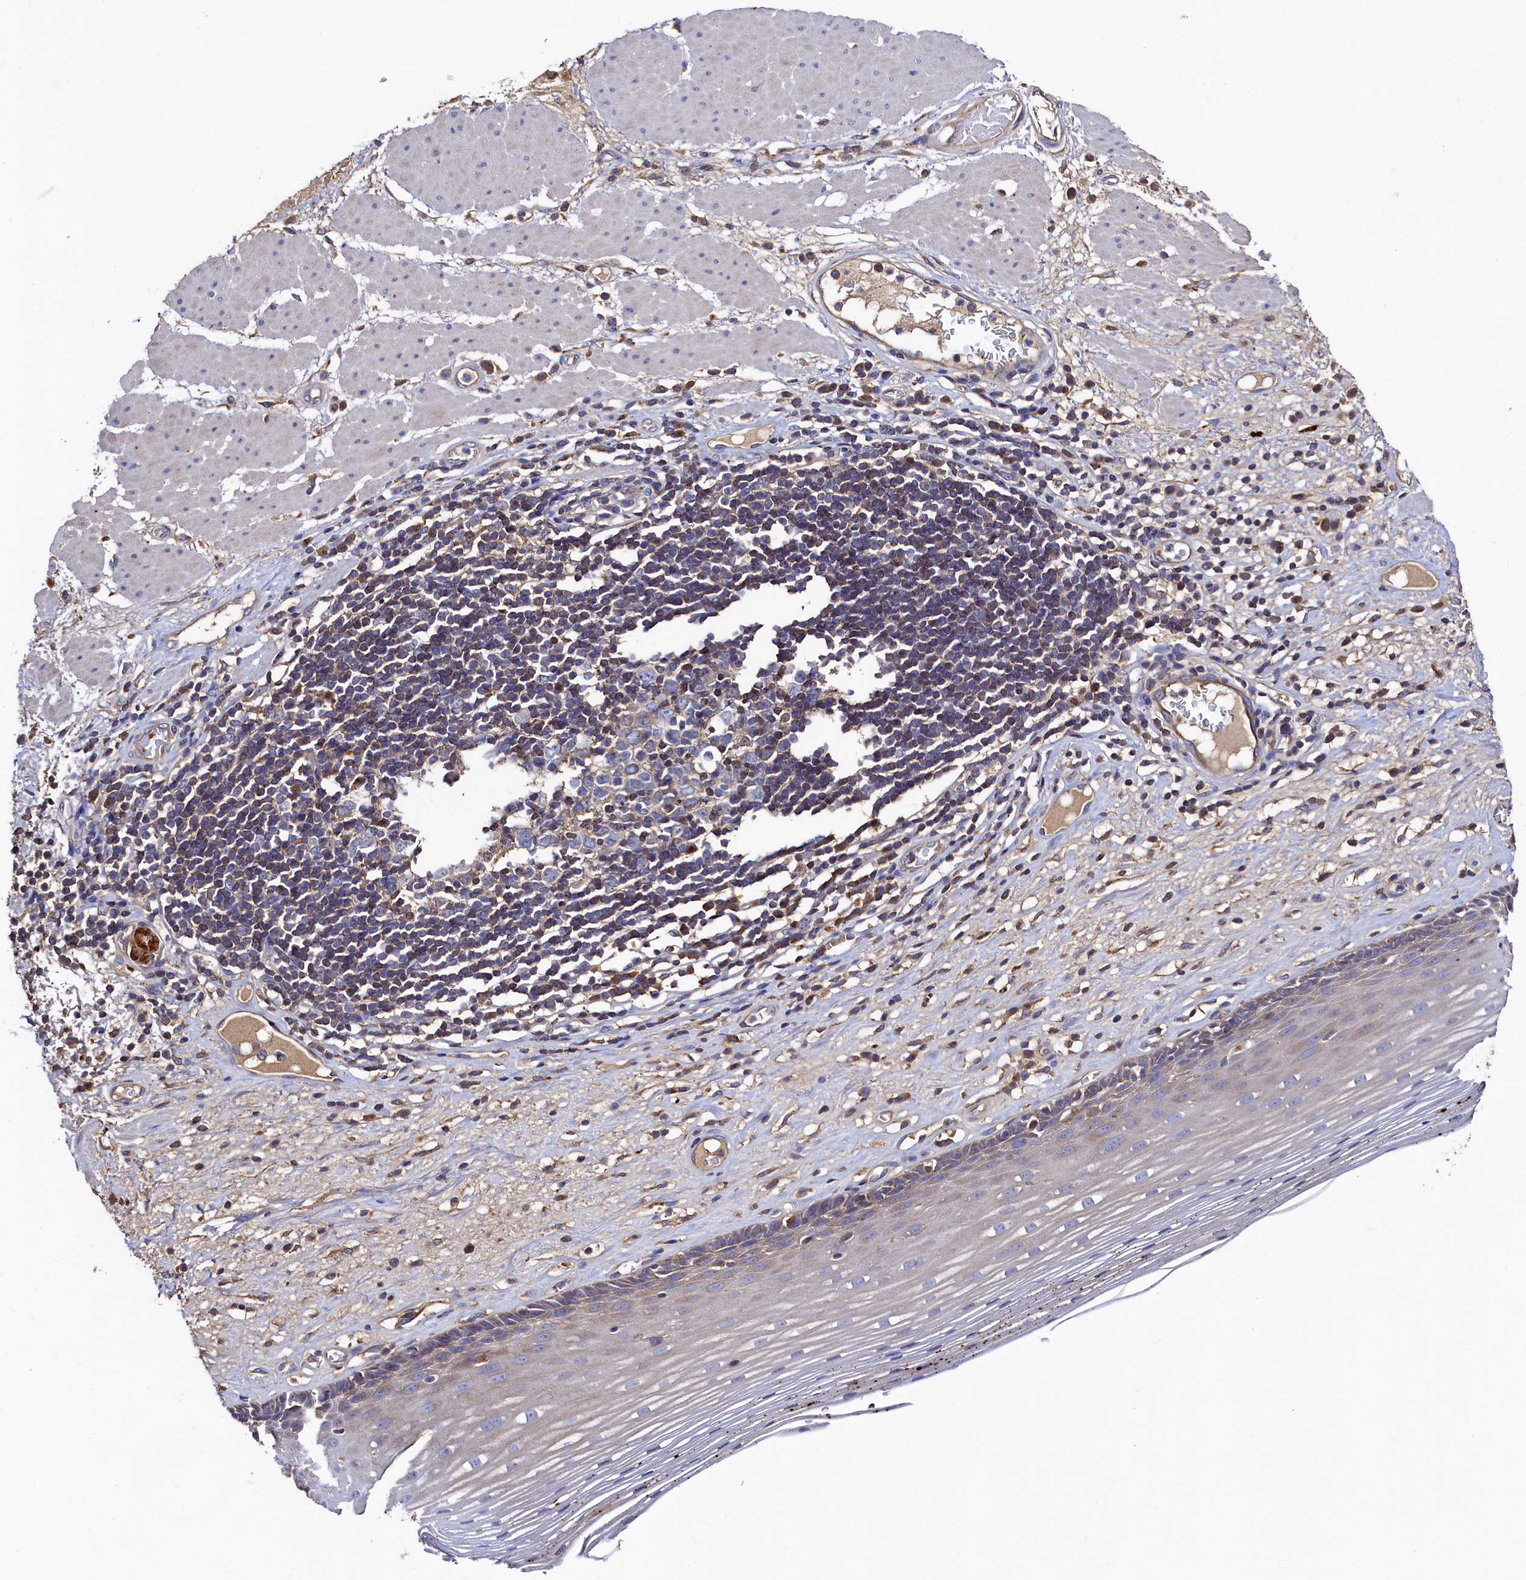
{"staining": {"intensity": "weak", "quantity": "<25%", "location": "cytoplasmic/membranous"}, "tissue": "esophagus", "cell_type": "Squamous epithelial cells", "image_type": "normal", "snomed": [{"axis": "morphology", "description": "Normal tissue, NOS"}, {"axis": "topography", "description": "Esophagus"}], "caption": "An immunohistochemistry photomicrograph of normal esophagus is shown. There is no staining in squamous epithelial cells of esophagus. Brightfield microscopy of immunohistochemistry stained with DAB (3,3'-diaminobenzidine) (brown) and hematoxylin (blue), captured at high magnification.", "gene": "TK2", "patient": {"sex": "male", "age": 62}}